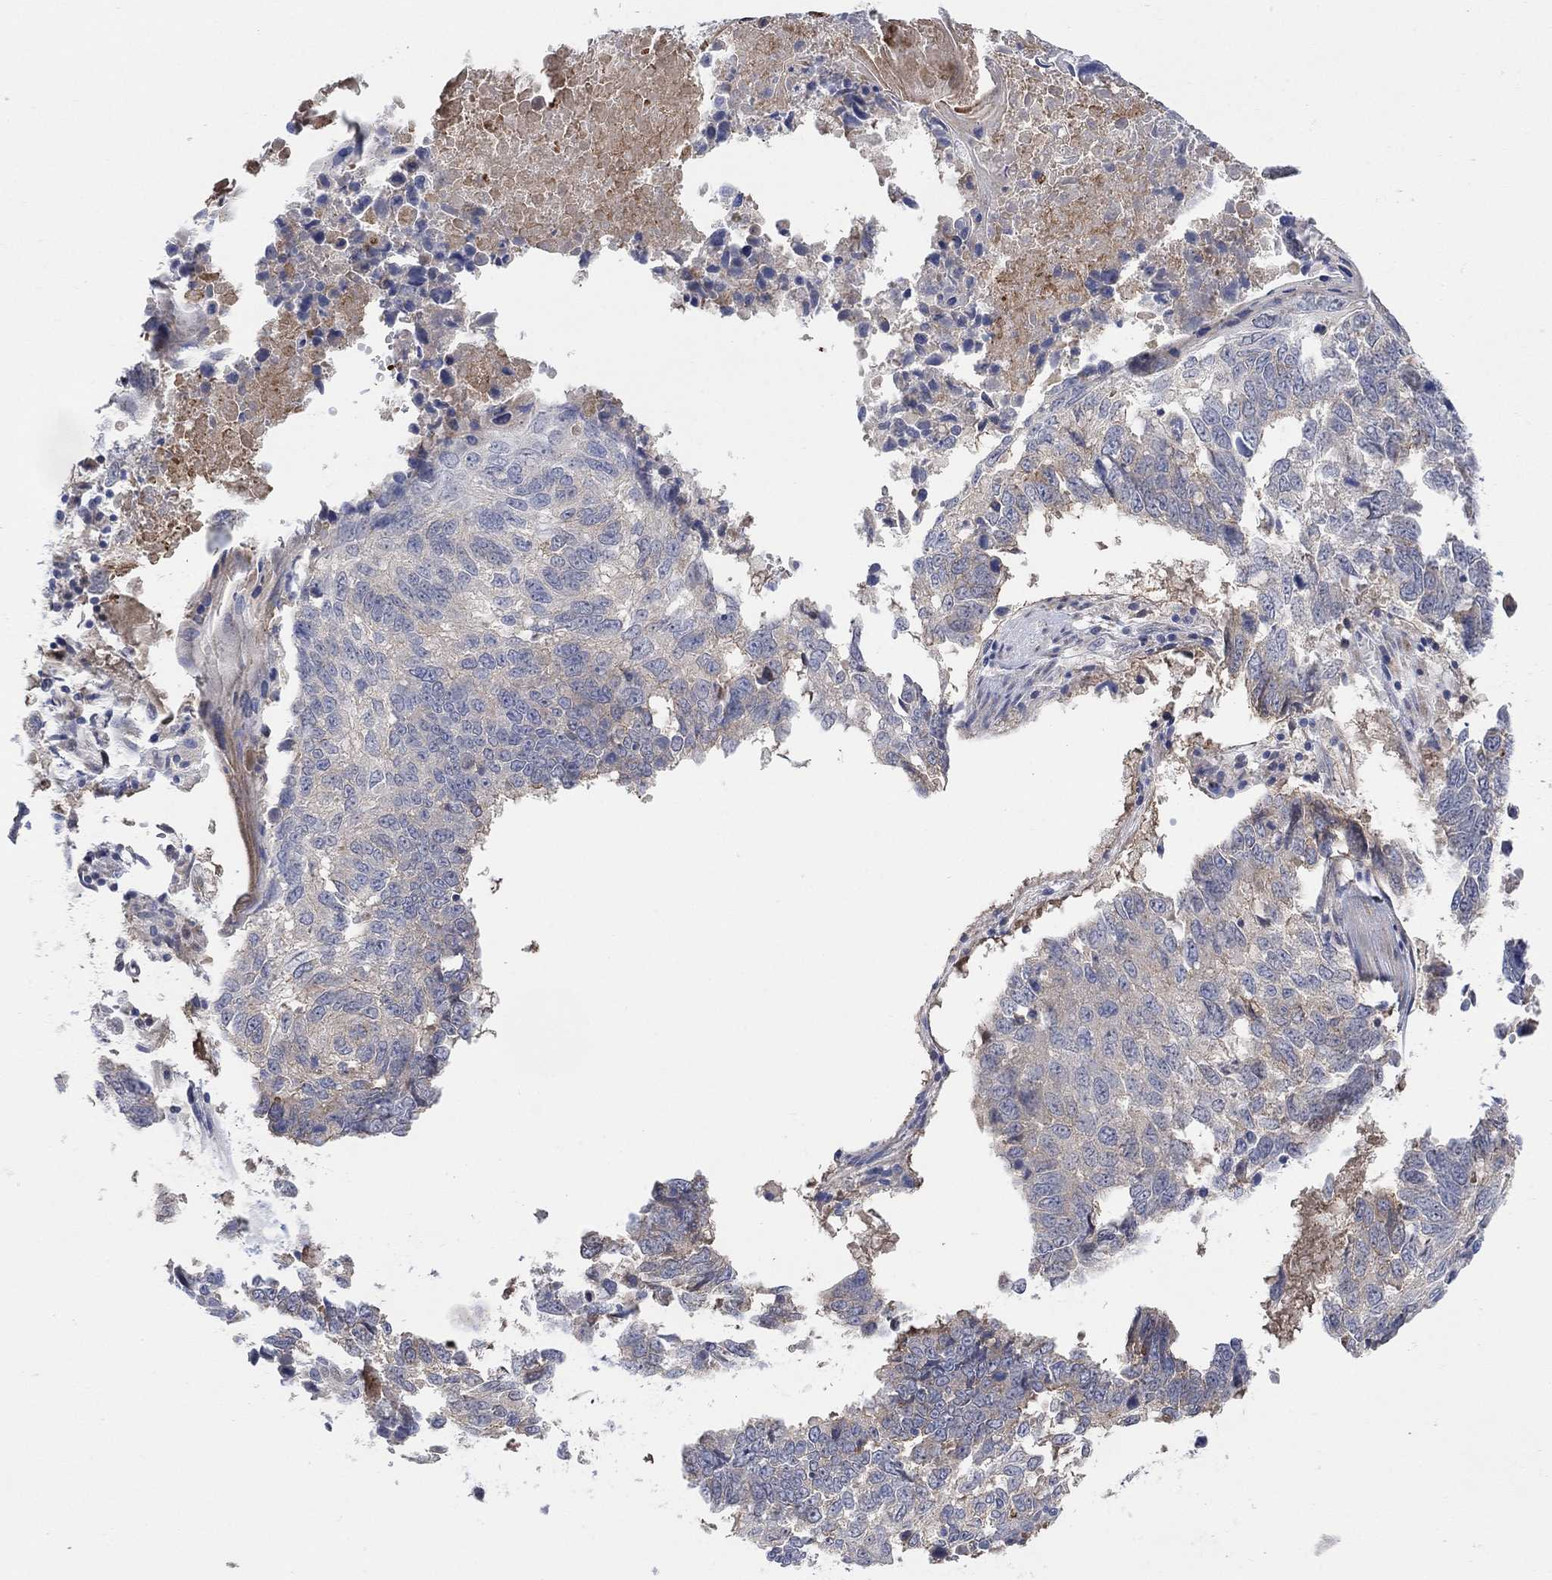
{"staining": {"intensity": "negative", "quantity": "none", "location": "none"}, "tissue": "lung cancer", "cell_type": "Tumor cells", "image_type": "cancer", "snomed": [{"axis": "morphology", "description": "Squamous cell carcinoma, NOS"}, {"axis": "topography", "description": "Lung"}], "caption": "Protein analysis of squamous cell carcinoma (lung) reveals no significant staining in tumor cells.", "gene": "CNTF", "patient": {"sex": "male", "age": 73}}